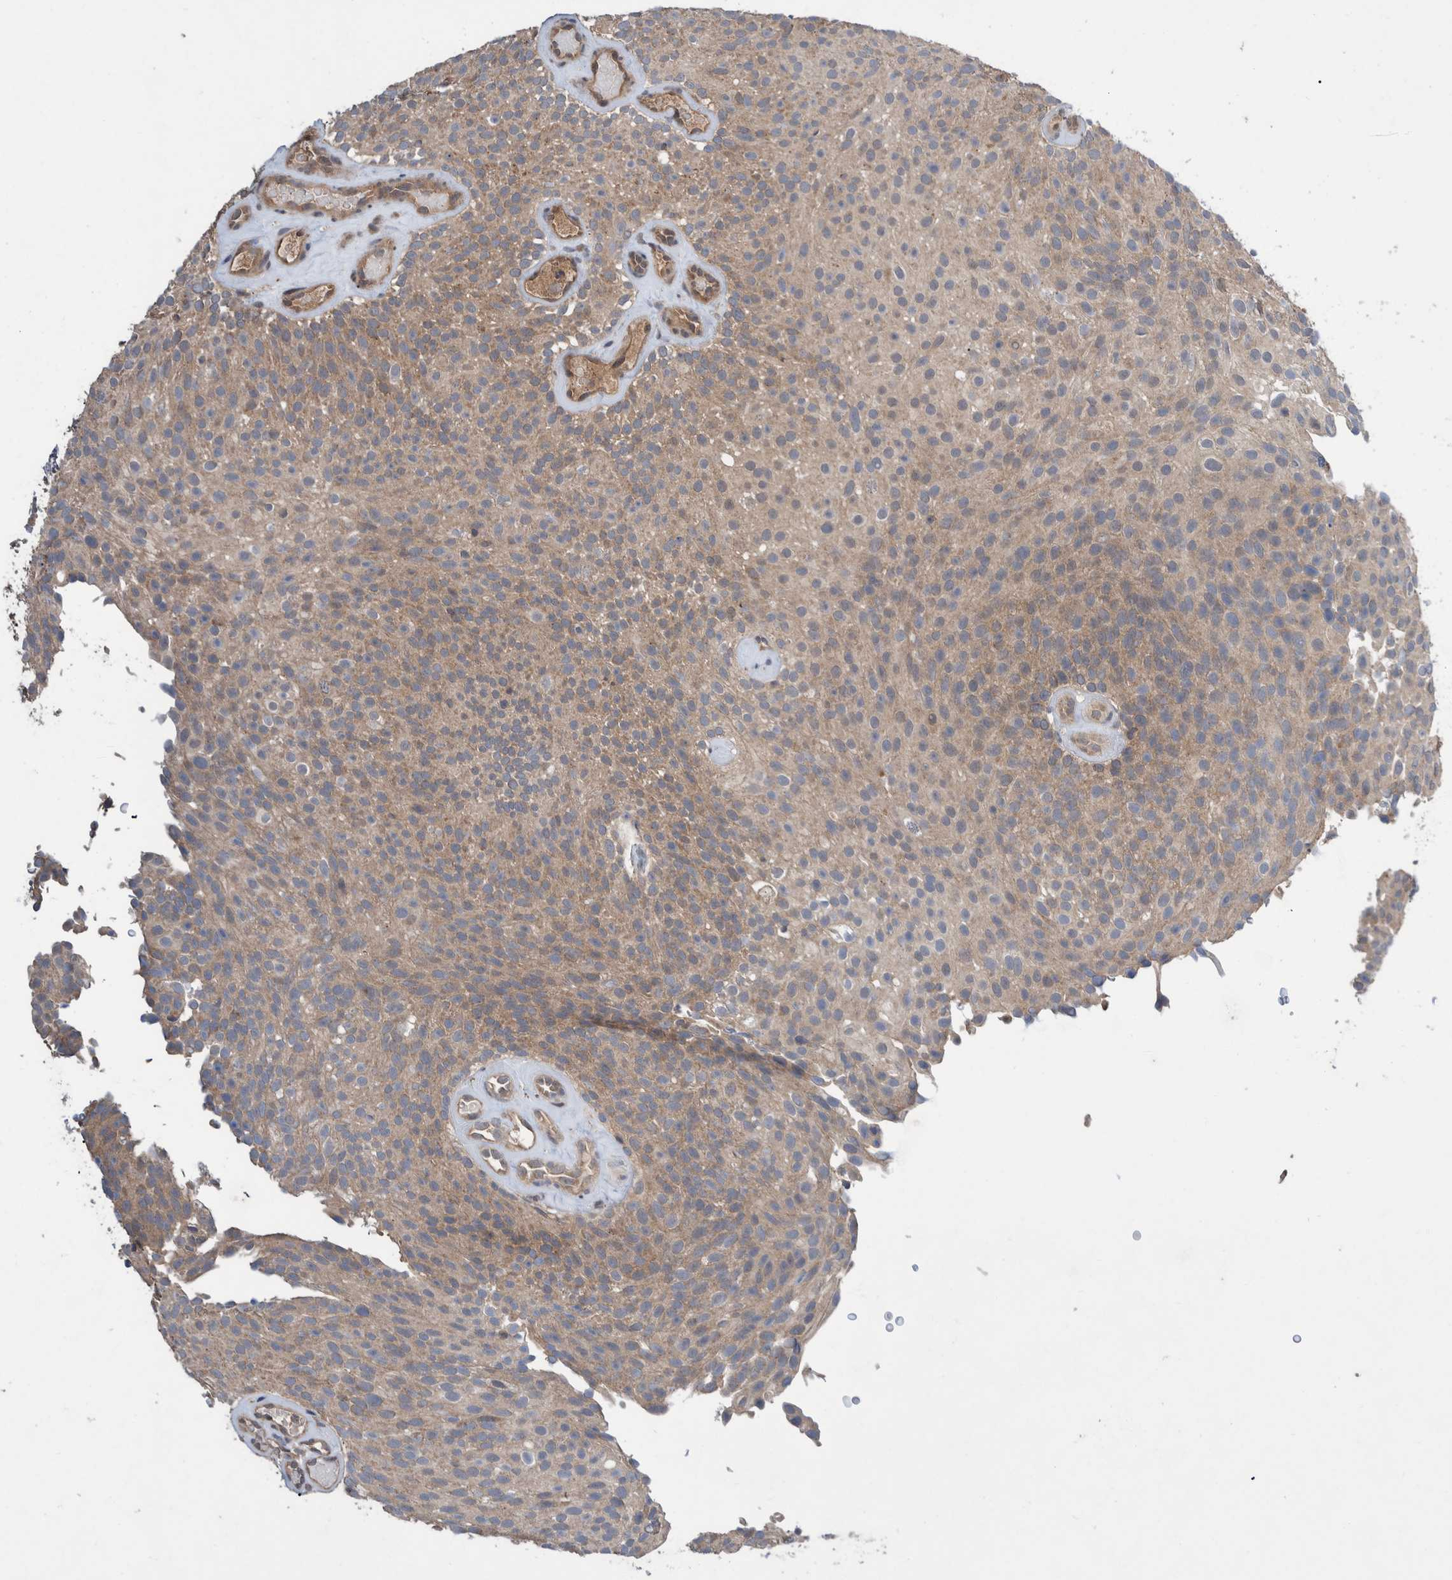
{"staining": {"intensity": "weak", "quantity": ">75%", "location": "cytoplasmic/membranous"}, "tissue": "urothelial cancer", "cell_type": "Tumor cells", "image_type": "cancer", "snomed": [{"axis": "morphology", "description": "Urothelial carcinoma, Low grade"}, {"axis": "topography", "description": "Urinary bladder"}], "caption": "Immunohistochemical staining of human urothelial cancer displays weak cytoplasmic/membranous protein expression in approximately >75% of tumor cells.", "gene": "PLPBP", "patient": {"sex": "male", "age": 78}}